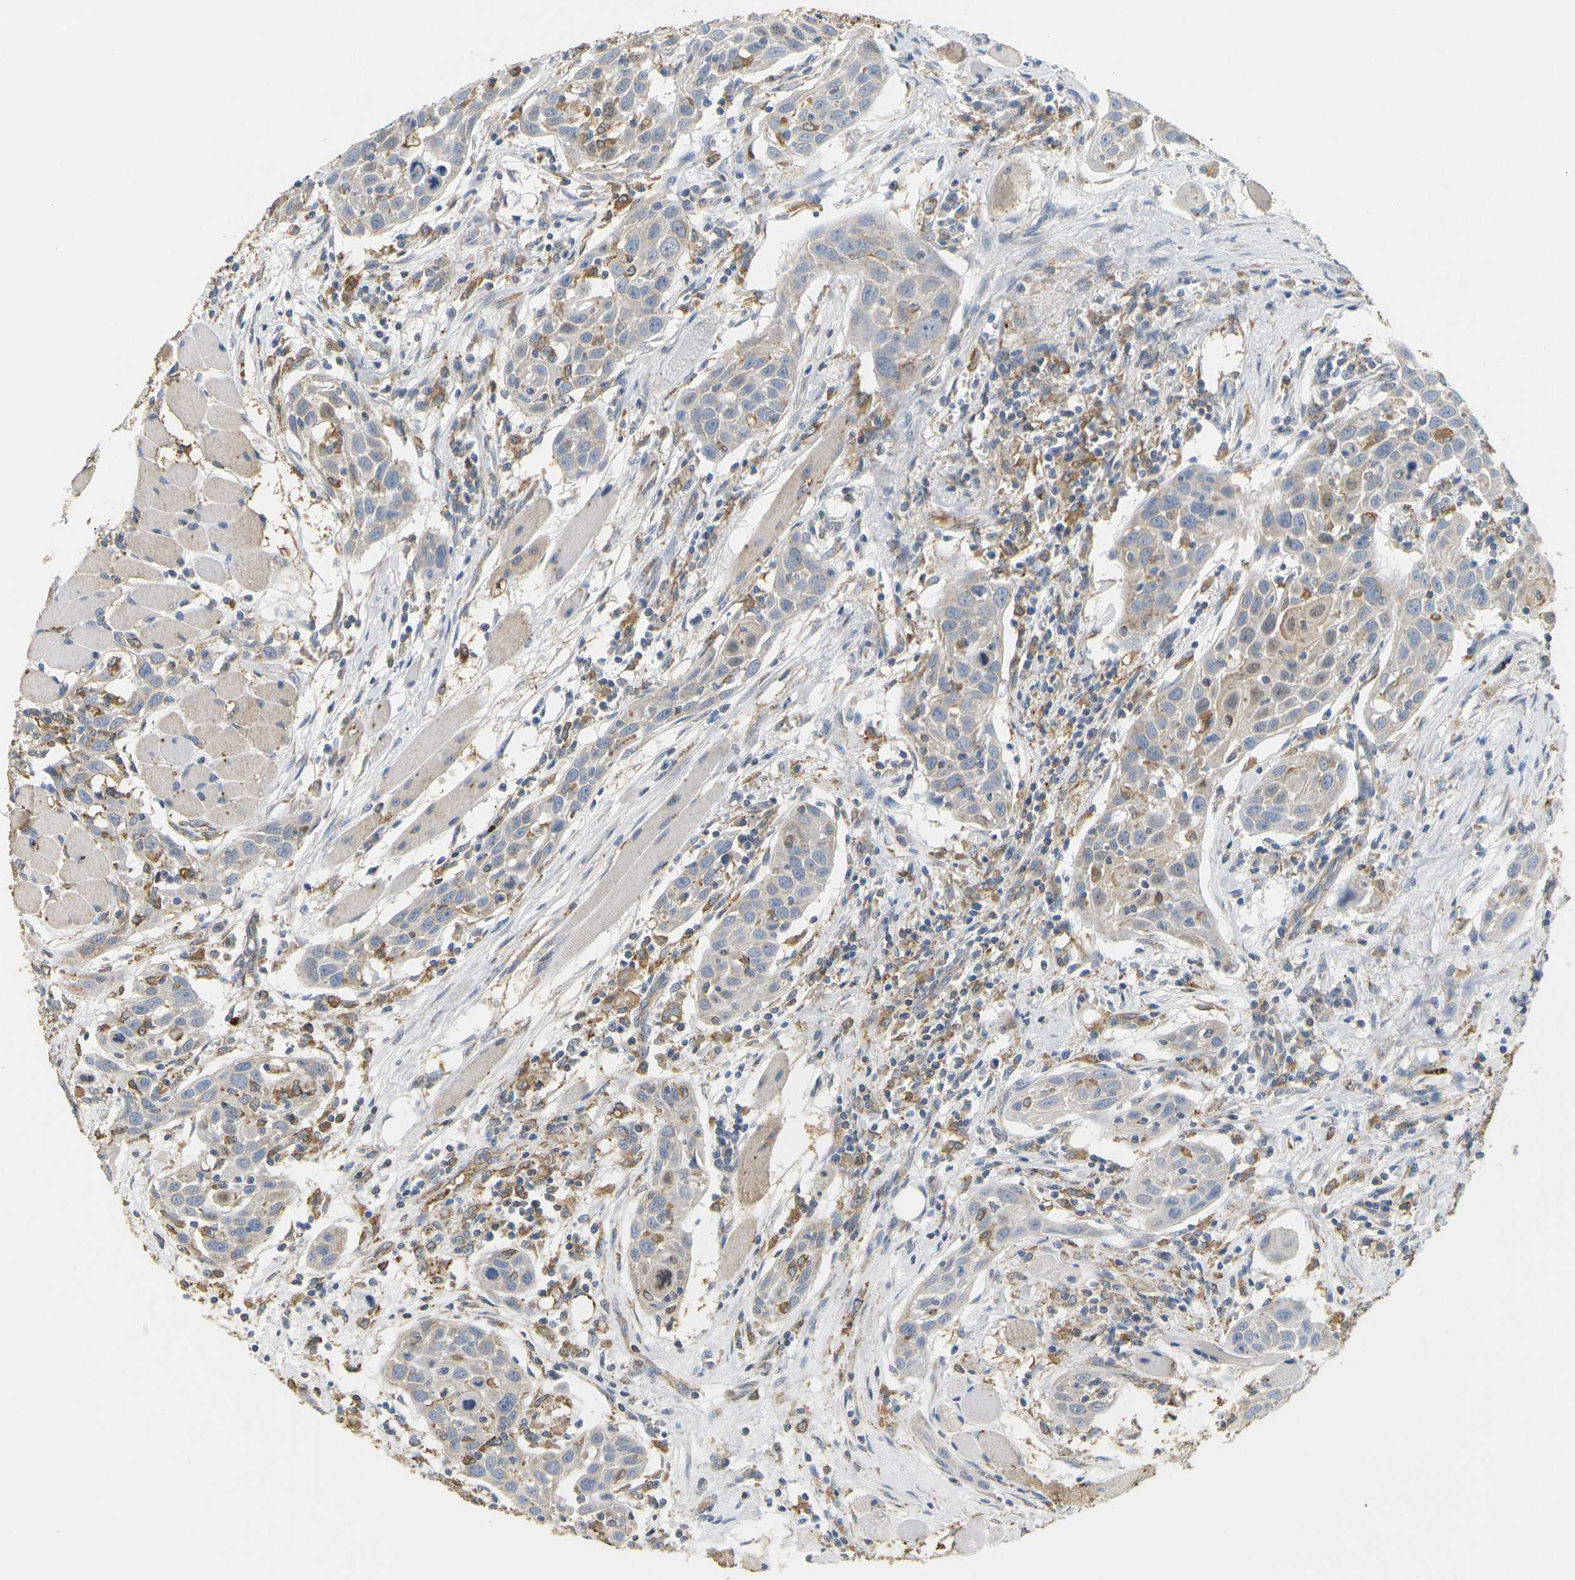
{"staining": {"intensity": "weak", "quantity": ">75%", "location": "cytoplasmic/membranous"}, "tissue": "head and neck cancer", "cell_type": "Tumor cells", "image_type": "cancer", "snomed": [{"axis": "morphology", "description": "Squamous cell carcinoma, NOS"}, {"axis": "topography", "description": "Oral tissue"}, {"axis": "topography", "description": "Head-Neck"}], "caption": "Head and neck cancer was stained to show a protein in brown. There is low levels of weak cytoplasmic/membranous expression in approximately >75% of tumor cells.", "gene": "ADM", "patient": {"sex": "female", "age": 50}}